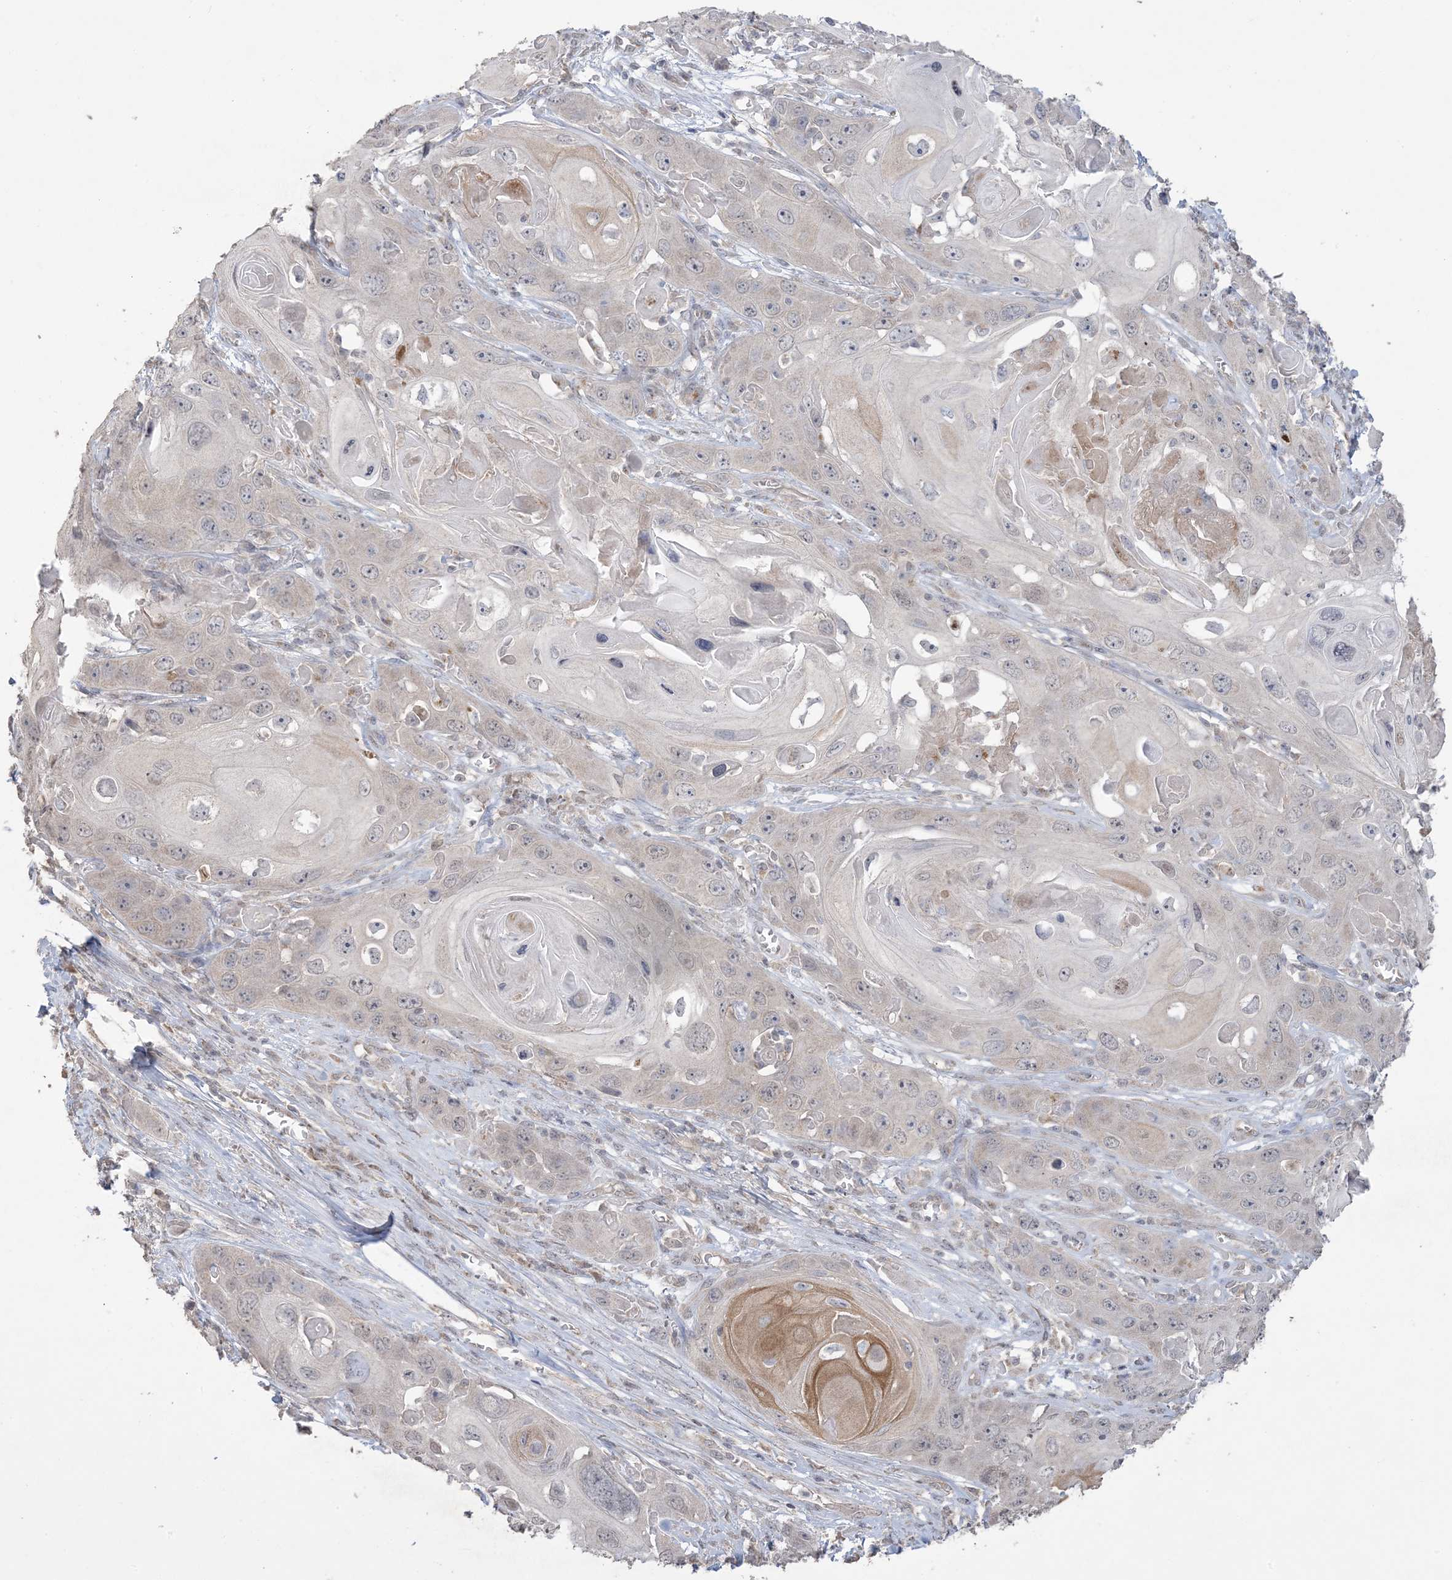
{"staining": {"intensity": "moderate", "quantity": "<25%", "location": "cytoplasmic/membranous"}, "tissue": "skin cancer", "cell_type": "Tumor cells", "image_type": "cancer", "snomed": [{"axis": "morphology", "description": "Squamous cell carcinoma, NOS"}, {"axis": "topography", "description": "Skin"}], "caption": "Immunohistochemical staining of human skin cancer displays low levels of moderate cytoplasmic/membranous protein positivity in about <25% of tumor cells.", "gene": "XRN1", "patient": {"sex": "male", "age": 55}}